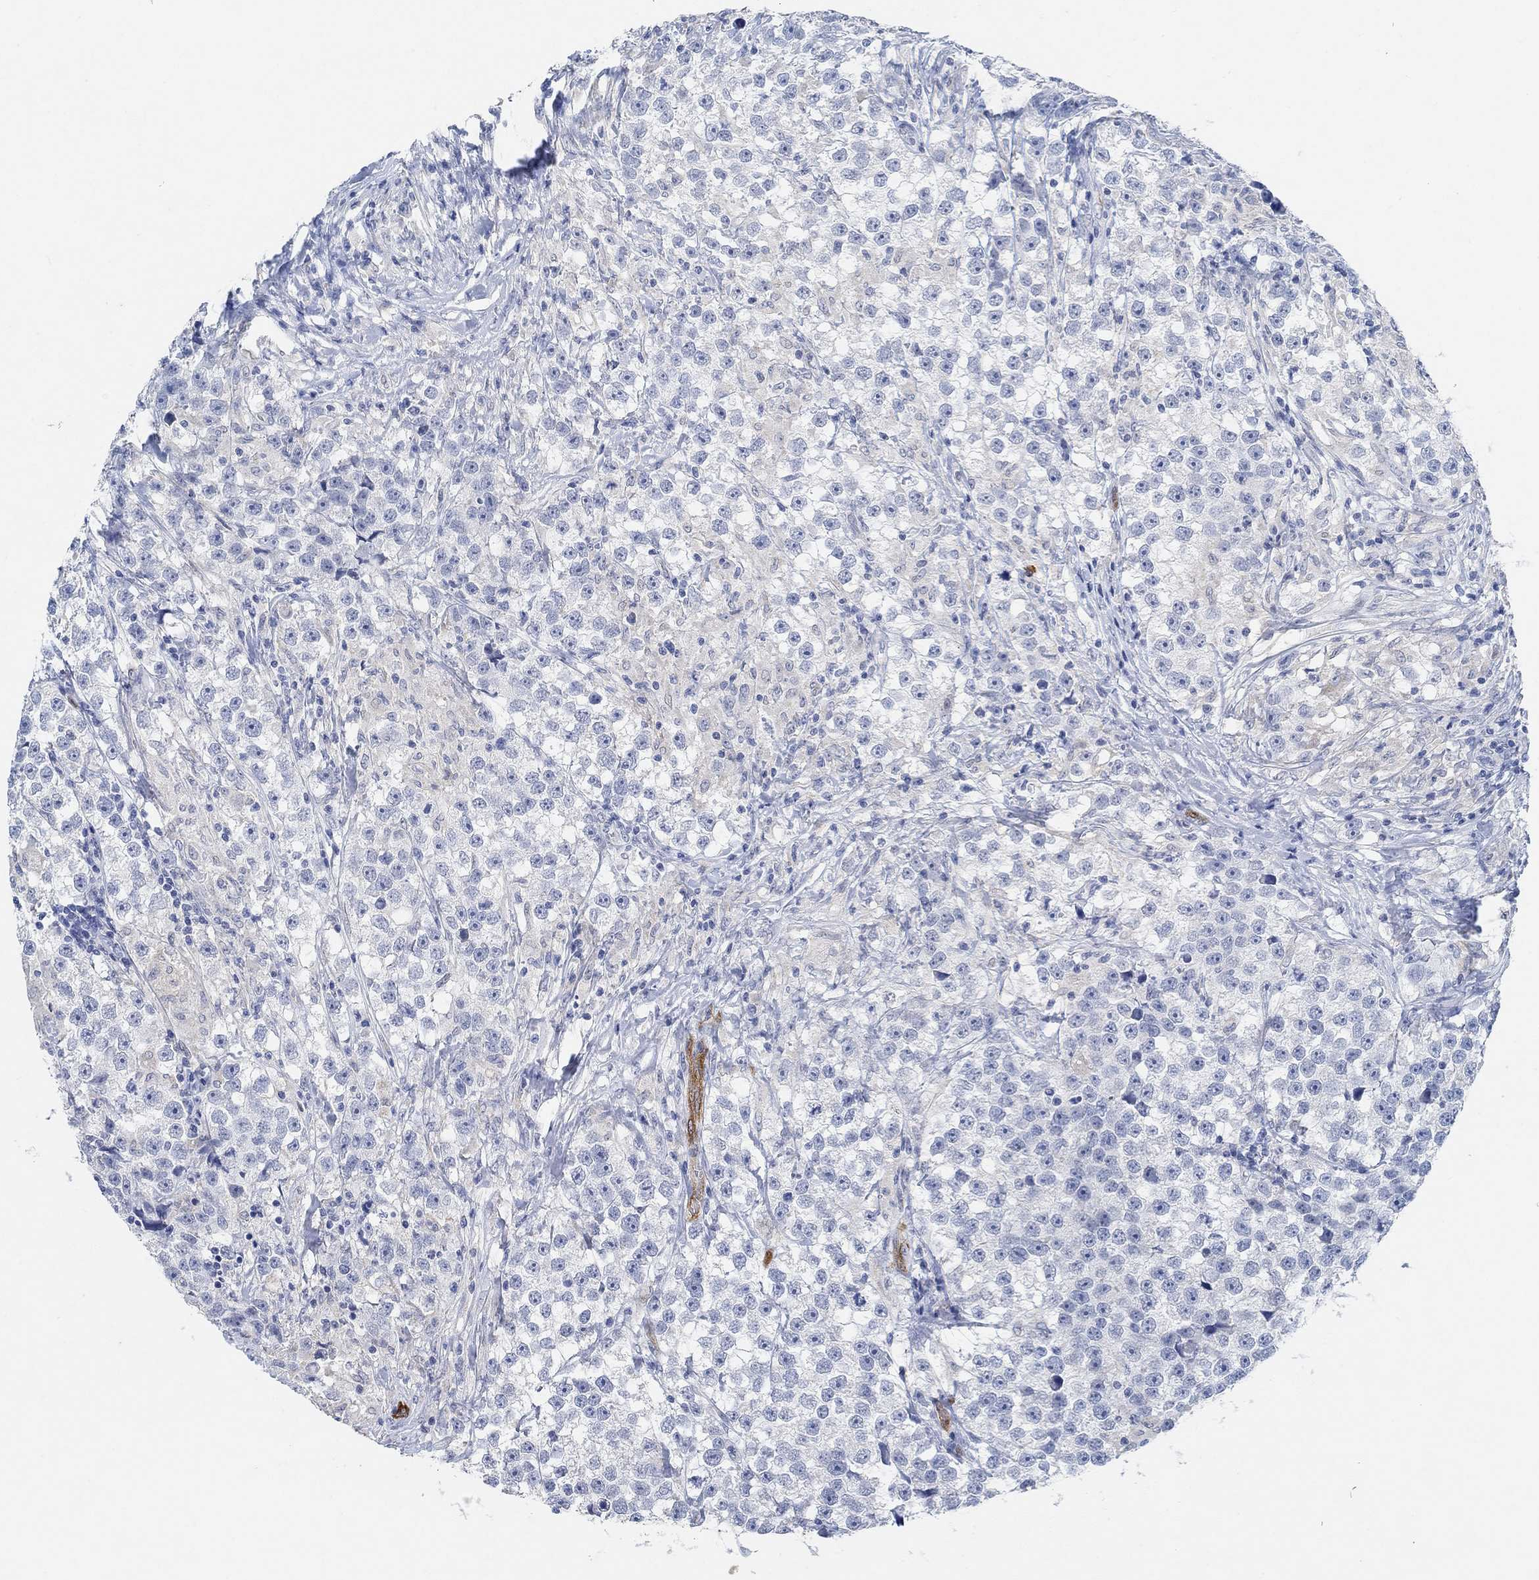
{"staining": {"intensity": "negative", "quantity": "none", "location": "none"}, "tissue": "testis cancer", "cell_type": "Tumor cells", "image_type": "cancer", "snomed": [{"axis": "morphology", "description": "Seminoma, NOS"}, {"axis": "topography", "description": "Testis"}], "caption": "The histopathology image shows no significant positivity in tumor cells of testis cancer. The staining is performed using DAB (3,3'-diaminobenzidine) brown chromogen with nuclei counter-stained in using hematoxylin.", "gene": "VAT1L", "patient": {"sex": "male", "age": 46}}